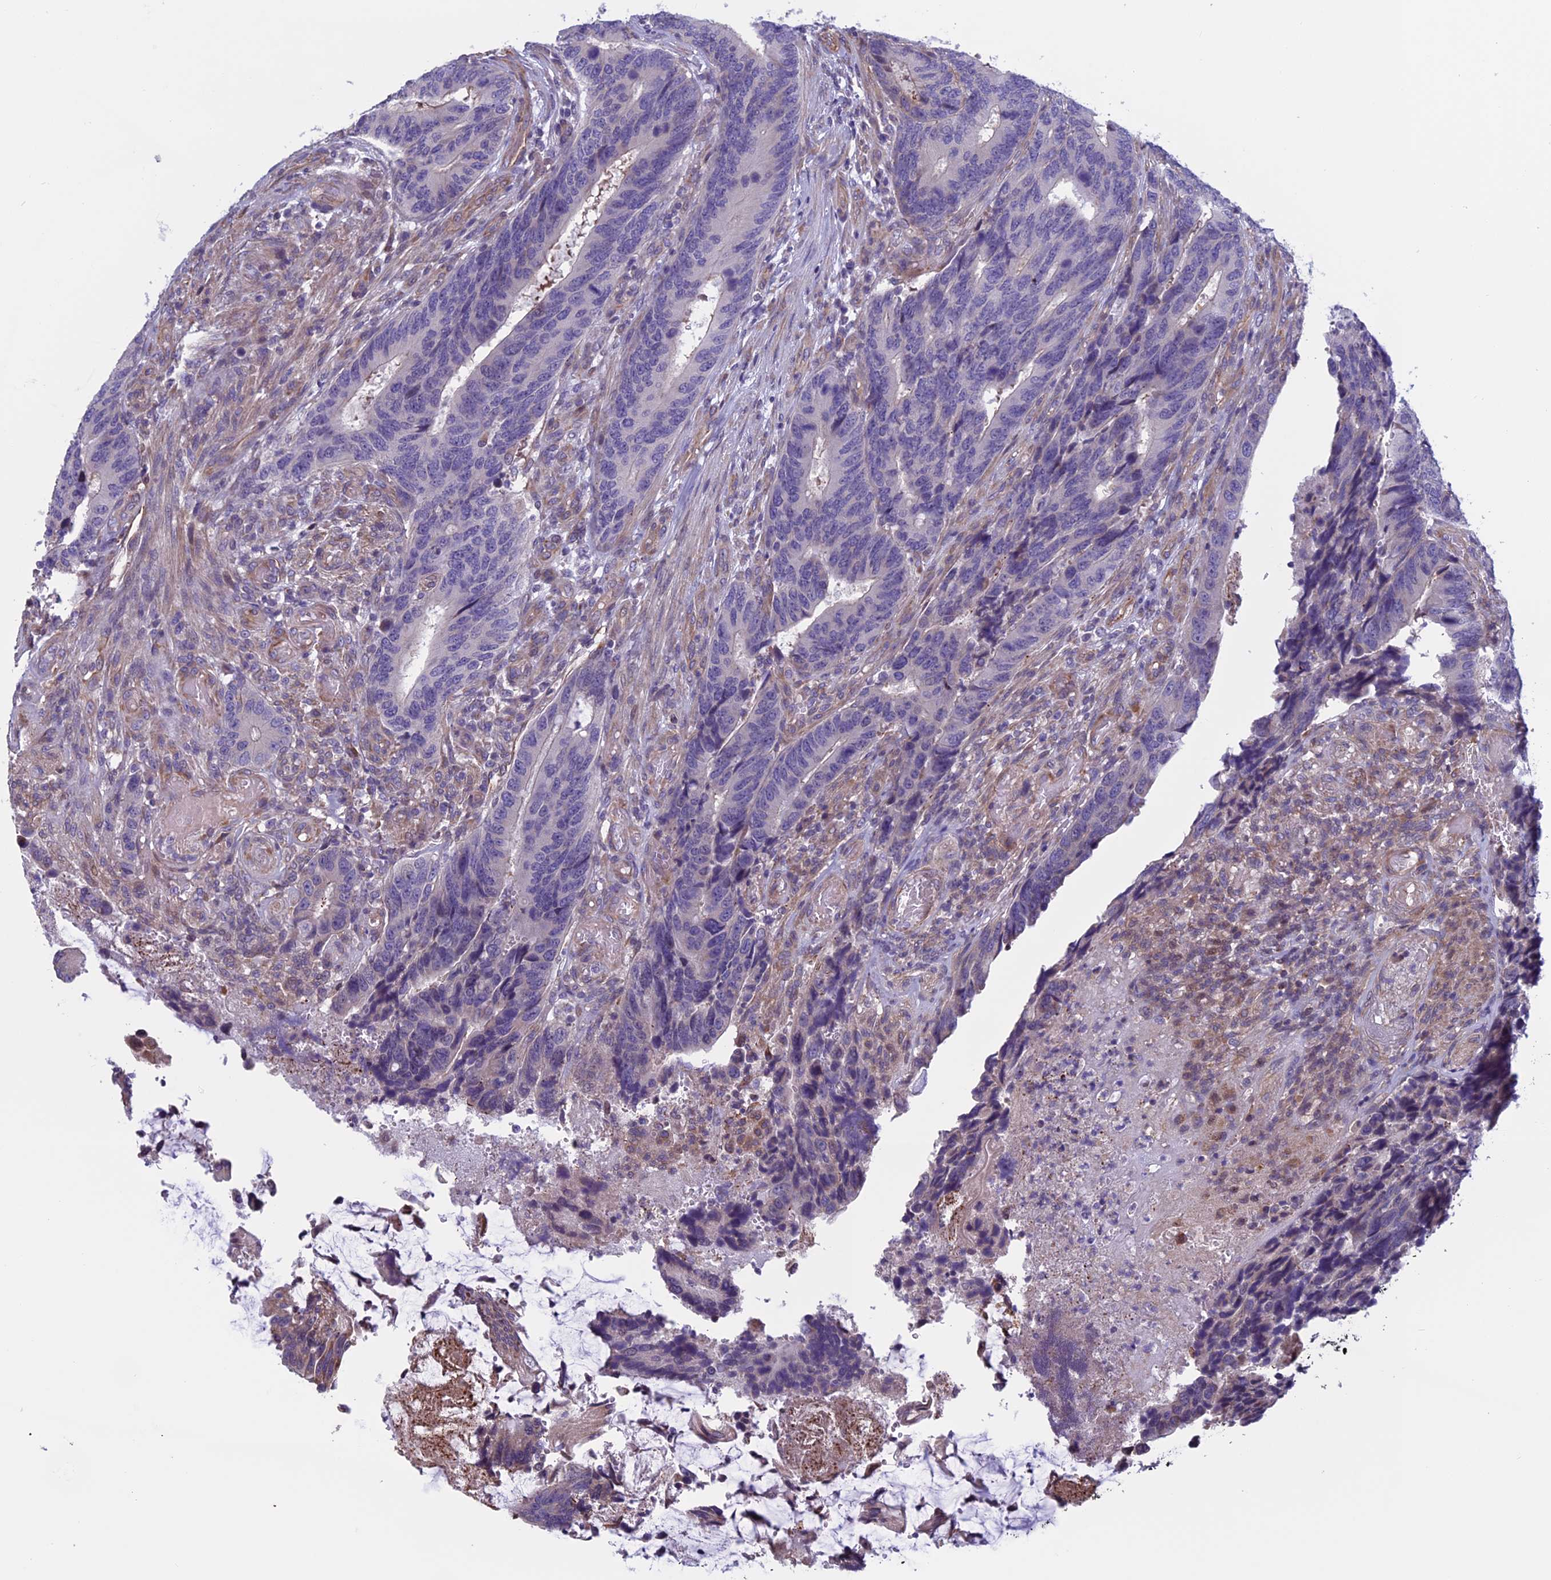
{"staining": {"intensity": "negative", "quantity": "none", "location": "none"}, "tissue": "colorectal cancer", "cell_type": "Tumor cells", "image_type": "cancer", "snomed": [{"axis": "morphology", "description": "Adenocarcinoma, NOS"}, {"axis": "topography", "description": "Colon"}], "caption": "An immunohistochemistry (IHC) micrograph of adenocarcinoma (colorectal) is shown. There is no staining in tumor cells of adenocarcinoma (colorectal). (Stains: DAB (3,3'-diaminobenzidine) immunohistochemistry with hematoxylin counter stain, Microscopy: brightfield microscopy at high magnification).", "gene": "BCL2L10", "patient": {"sex": "male", "age": 87}}